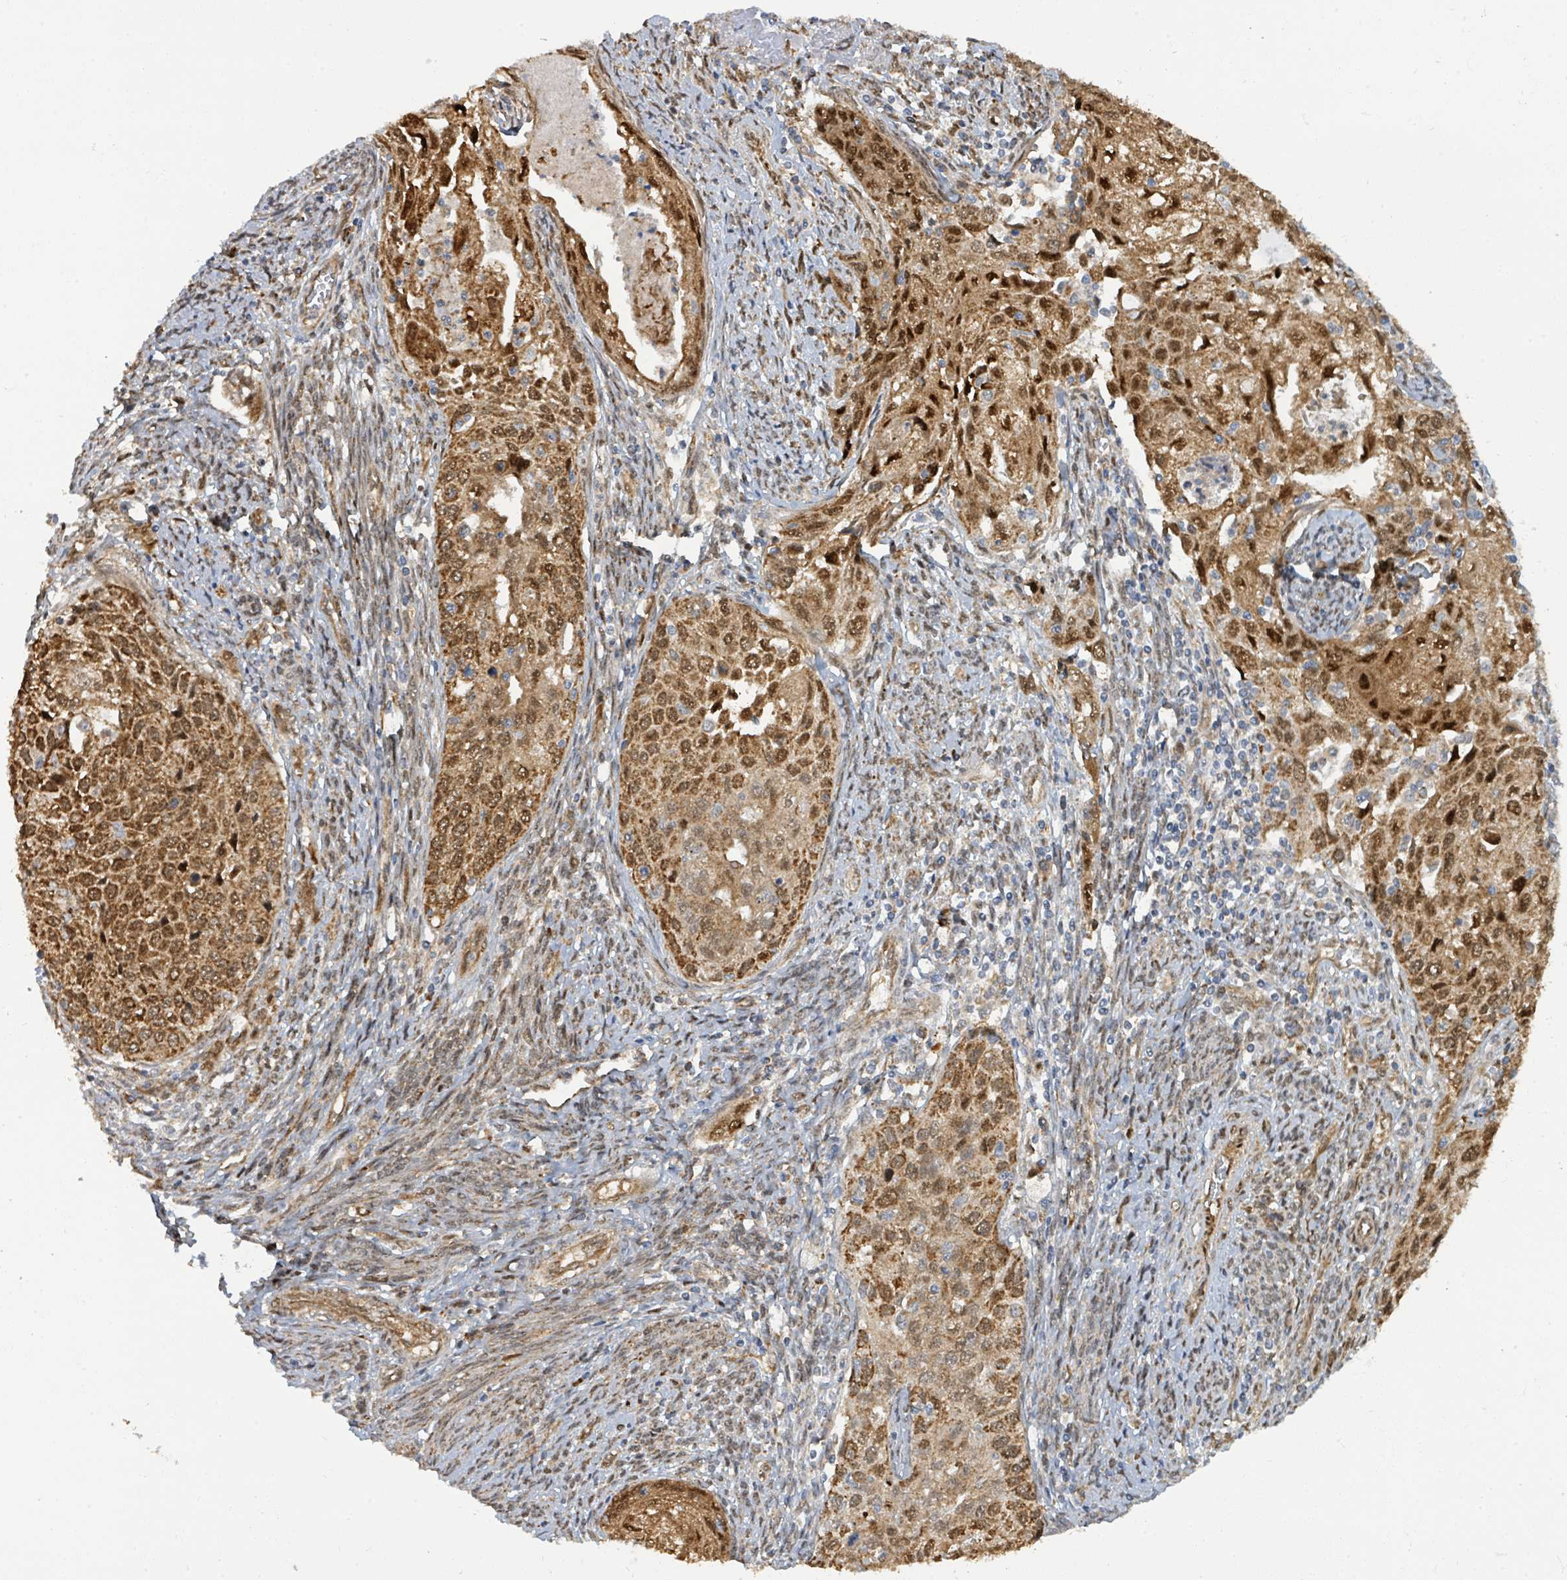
{"staining": {"intensity": "strong", "quantity": ">75%", "location": "cytoplasmic/membranous,nuclear"}, "tissue": "cervical cancer", "cell_type": "Tumor cells", "image_type": "cancer", "snomed": [{"axis": "morphology", "description": "Squamous cell carcinoma, NOS"}, {"axis": "topography", "description": "Cervix"}], "caption": "Immunohistochemical staining of cervical cancer (squamous cell carcinoma) displays strong cytoplasmic/membranous and nuclear protein expression in about >75% of tumor cells. (Brightfield microscopy of DAB IHC at high magnification).", "gene": "PSMB7", "patient": {"sex": "female", "age": 67}}